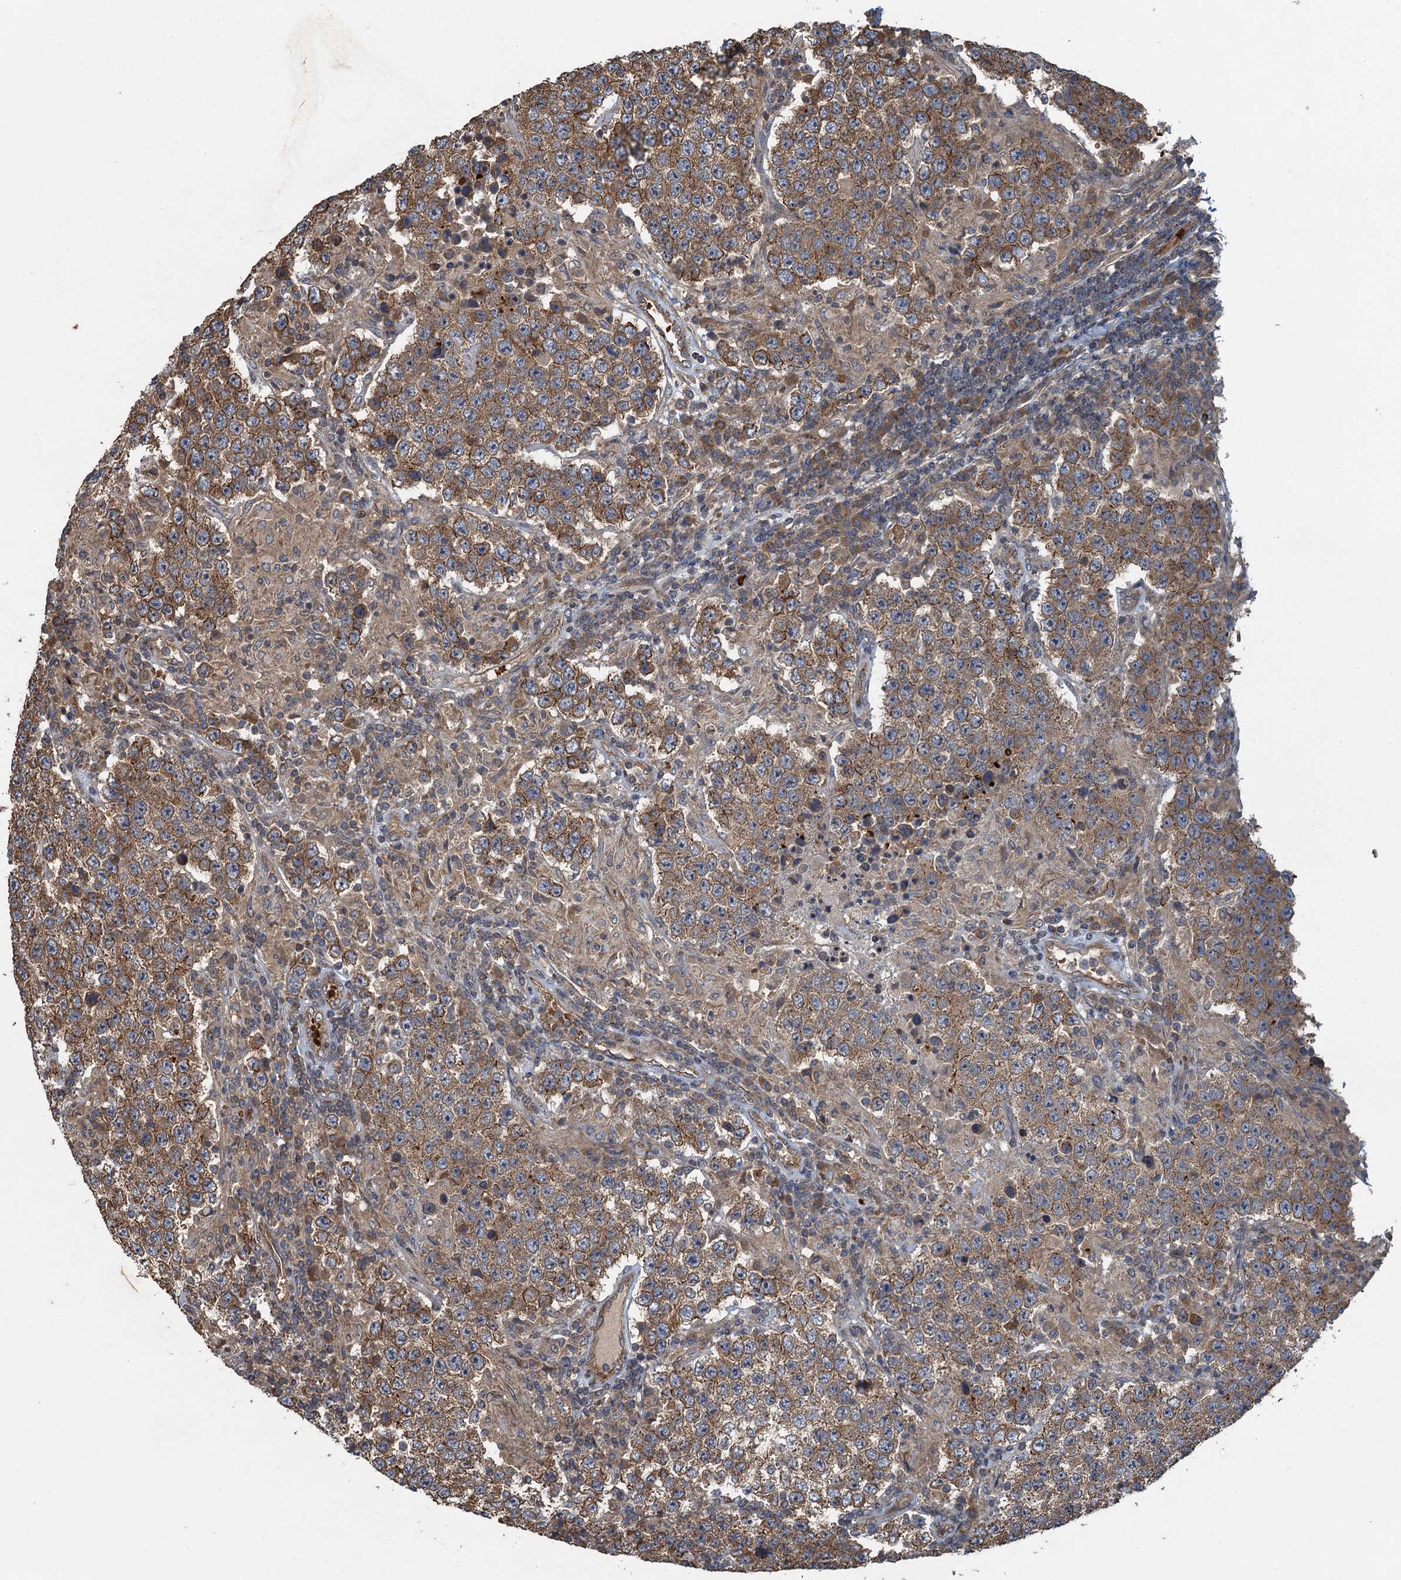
{"staining": {"intensity": "moderate", "quantity": ">75%", "location": "cytoplasmic/membranous"}, "tissue": "testis cancer", "cell_type": "Tumor cells", "image_type": "cancer", "snomed": [{"axis": "morphology", "description": "Normal tissue, NOS"}, {"axis": "morphology", "description": "Urothelial carcinoma, High grade"}, {"axis": "morphology", "description": "Seminoma, NOS"}, {"axis": "morphology", "description": "Carcinoma, Embryonal, NOS"}, {"axis": "topography", "description": "Urinary bladder"}, {"axis": "topography", "description": "Testis"}], "caption": "IHC (DAB (3,3'-diaminobenzidine)) staining of testis embryonal carcinoma exhibits moderate cytoplasmic/membranous protein staining in about >75% of tumor cells.", "gene": "SNX32", "patient": {"sex": "male", "age": 41}}